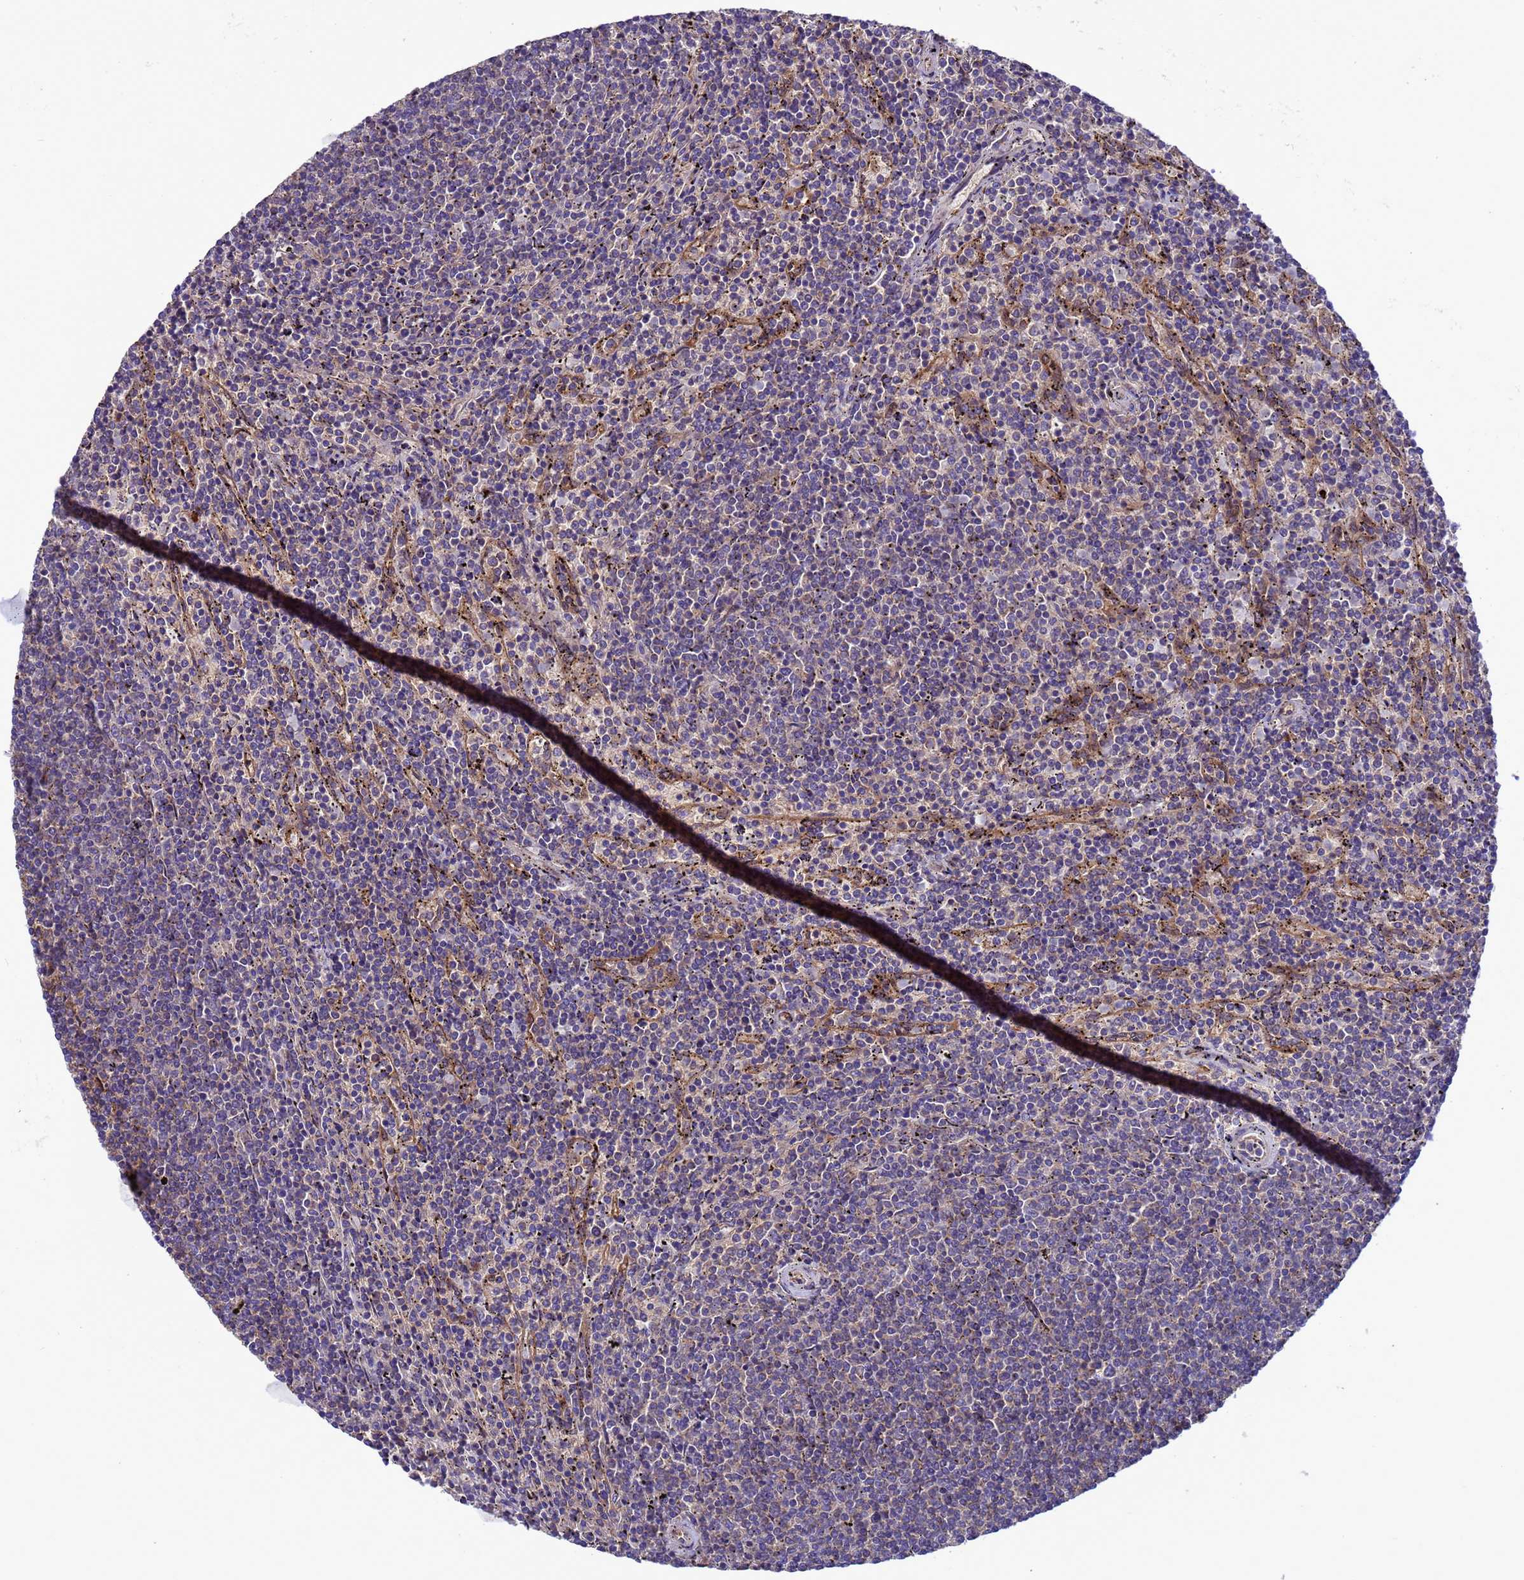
{"staining": {"intensity": "negative", "quantity": "none", "location": "none"}, "tissue": "lymphoma", "cell_type": "Tumor cells", "image_type": "cancer", "snomed": [{"axis": "morphology", "description": "Malignant lymphoma, non-Hodgkin's type, Low grade"}, {"axis": "topography", "description": "Spleen"}], "caption": "An image of human low-grade malignant lymphoma, non-Hodgkin's type is negative for staining in tumor cells.", "gene": "ARHGAP12", "patient": {"sex": "female", "age": 50}}